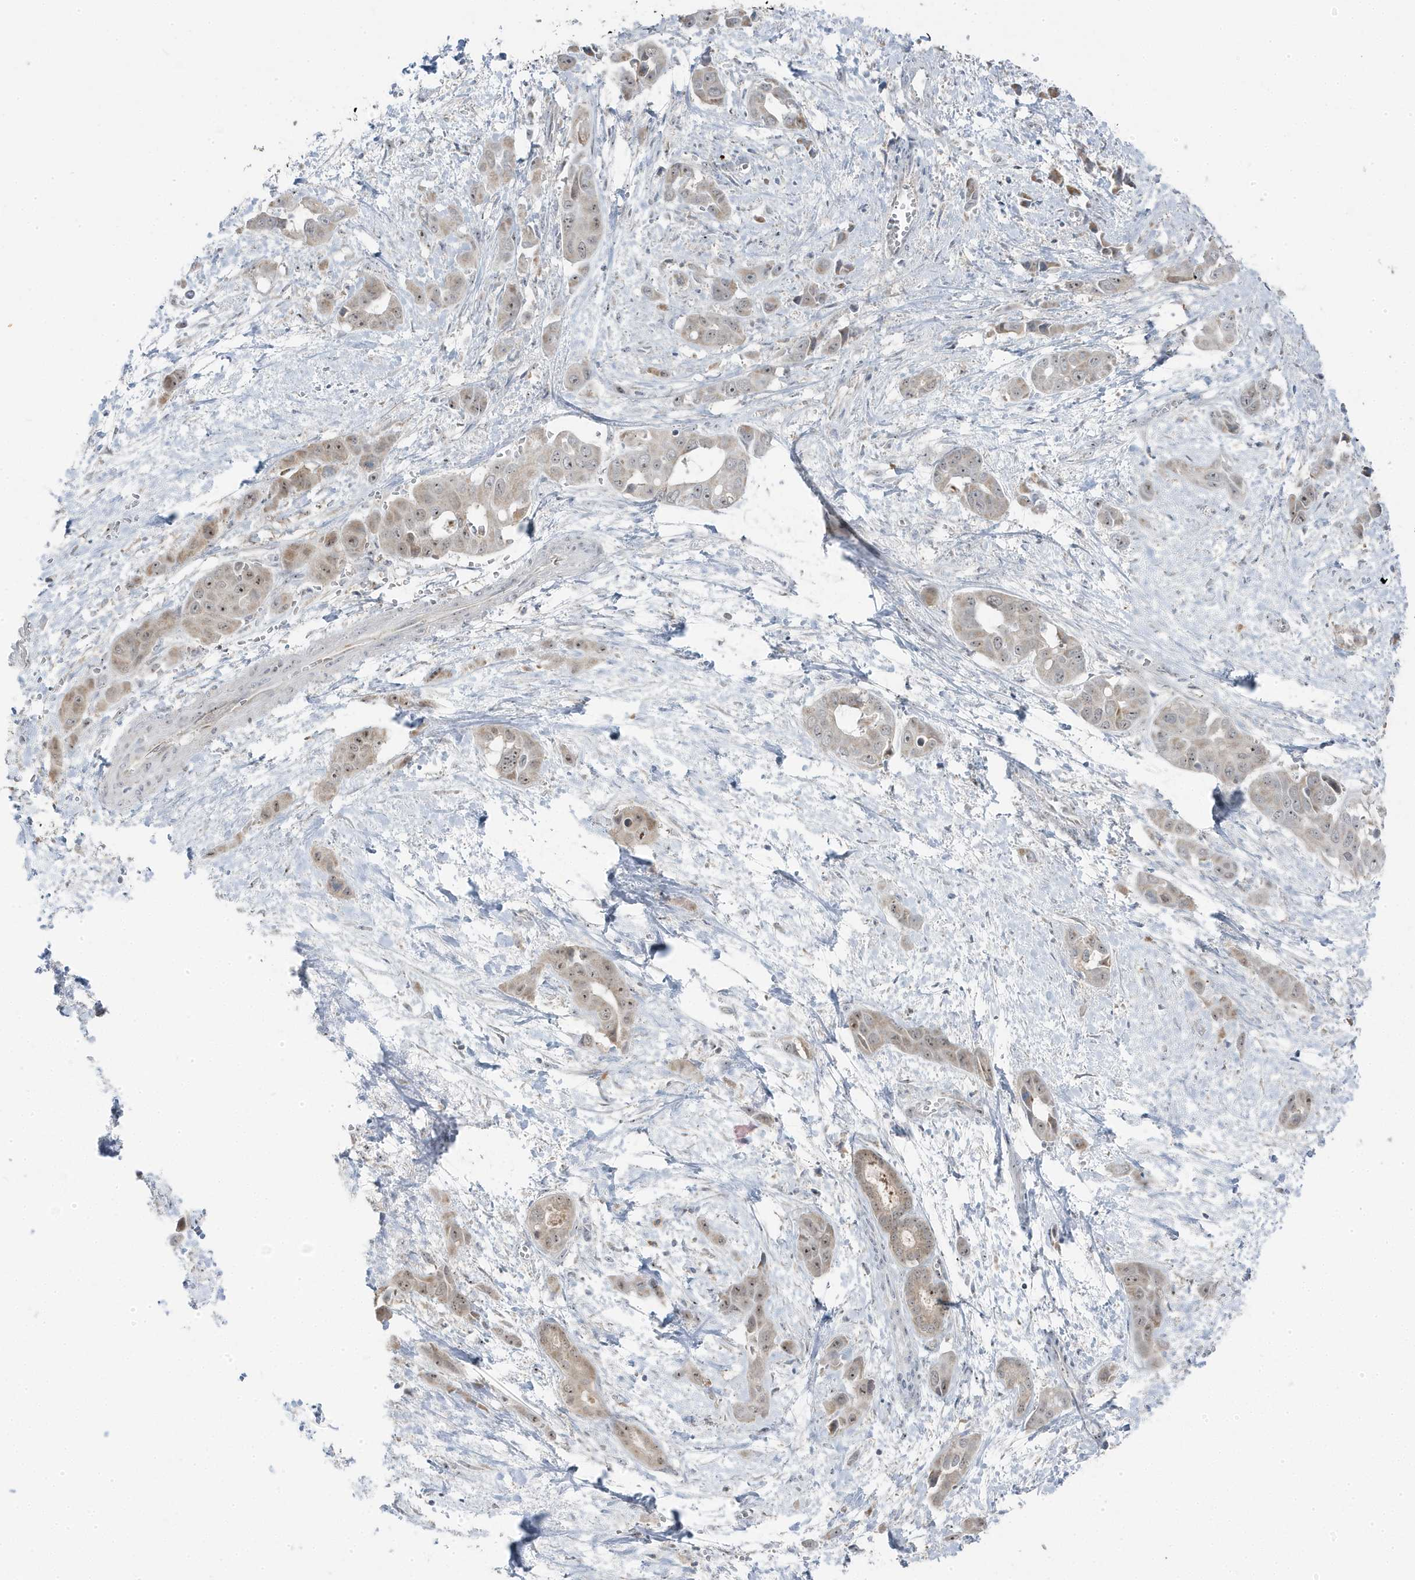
{"staining": {"intensity": "moderate", "quantity": "25%-75%", "location": "cytoplasmic/membranous,nuclear"}, "tissue": "liver cancer", "cell_type": "Tumor cells", "image_type": "cancer", "snomed": [{"axis": "morphology", "description": "Cholangiocarcinoma"}, {"axis": "topography", "description": "Liver"}], "caption": "Tumor cells exhibit moderate cytoplasmic/membranous and nuclear positivity in approximately 25%-75% of cells in liver cancer.", "gene": "TSEN15", "patient": {"sex": "female", "age": 52}}